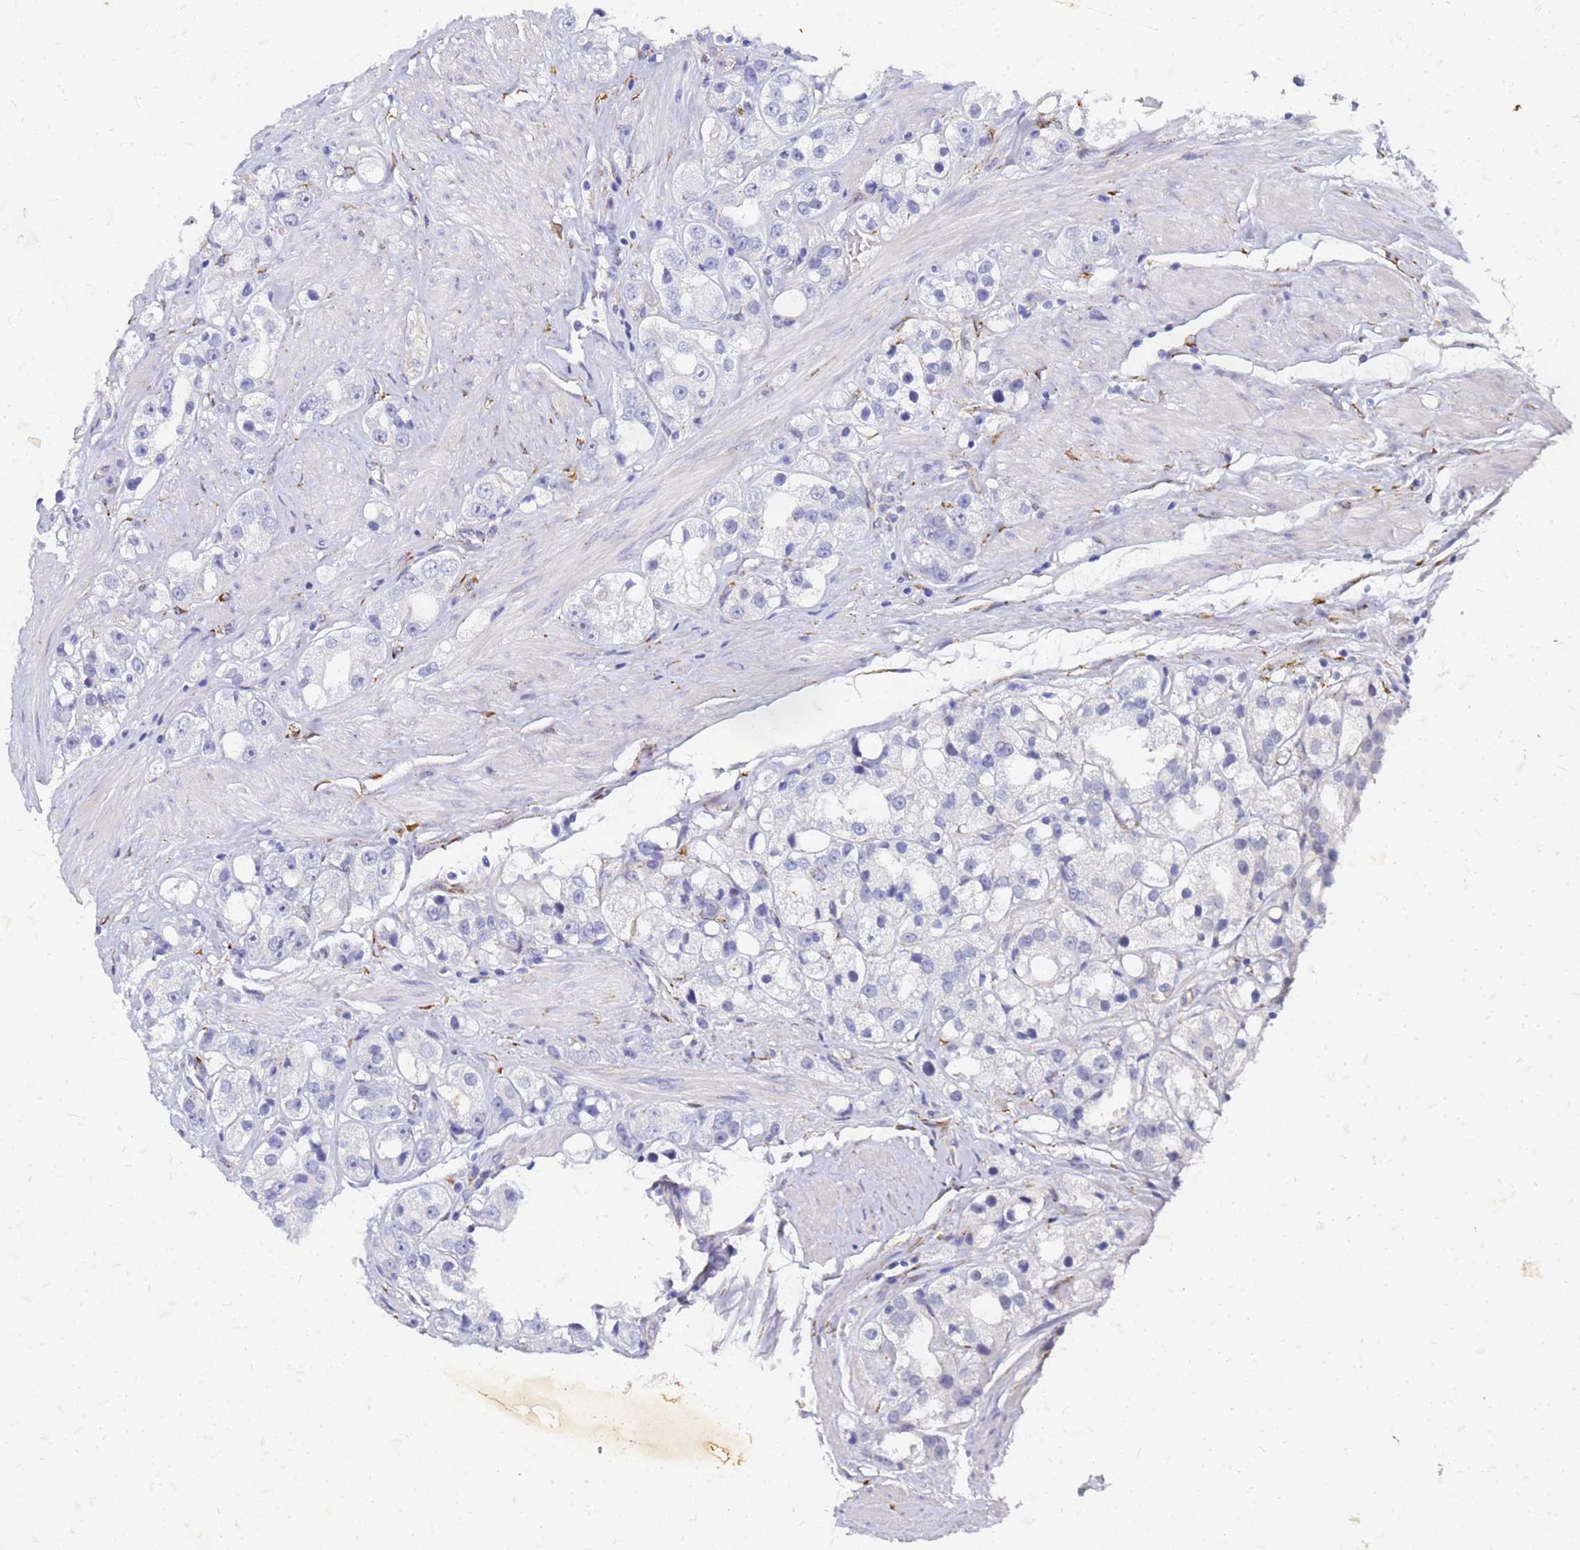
{"staining": {"intensity": "negative", "quantity": "none", "location": "none"}, "tissue": "prostate cancer", "cell_type": "Tumor cells", "image_type": "cancer", "snomed": [{"axis": "morphology", "description": "Adenocarcinoma, NOS"}, {"axis": "topography", "description": "Prostate"}], "caption": "This is an immunohistochemistry (IHC) micrograph of human prostate adenocarcinoma. There is no positivity in tumor cells.", "gene": "TRIM64B", "patient": {"sex": "male", "age": 79}}